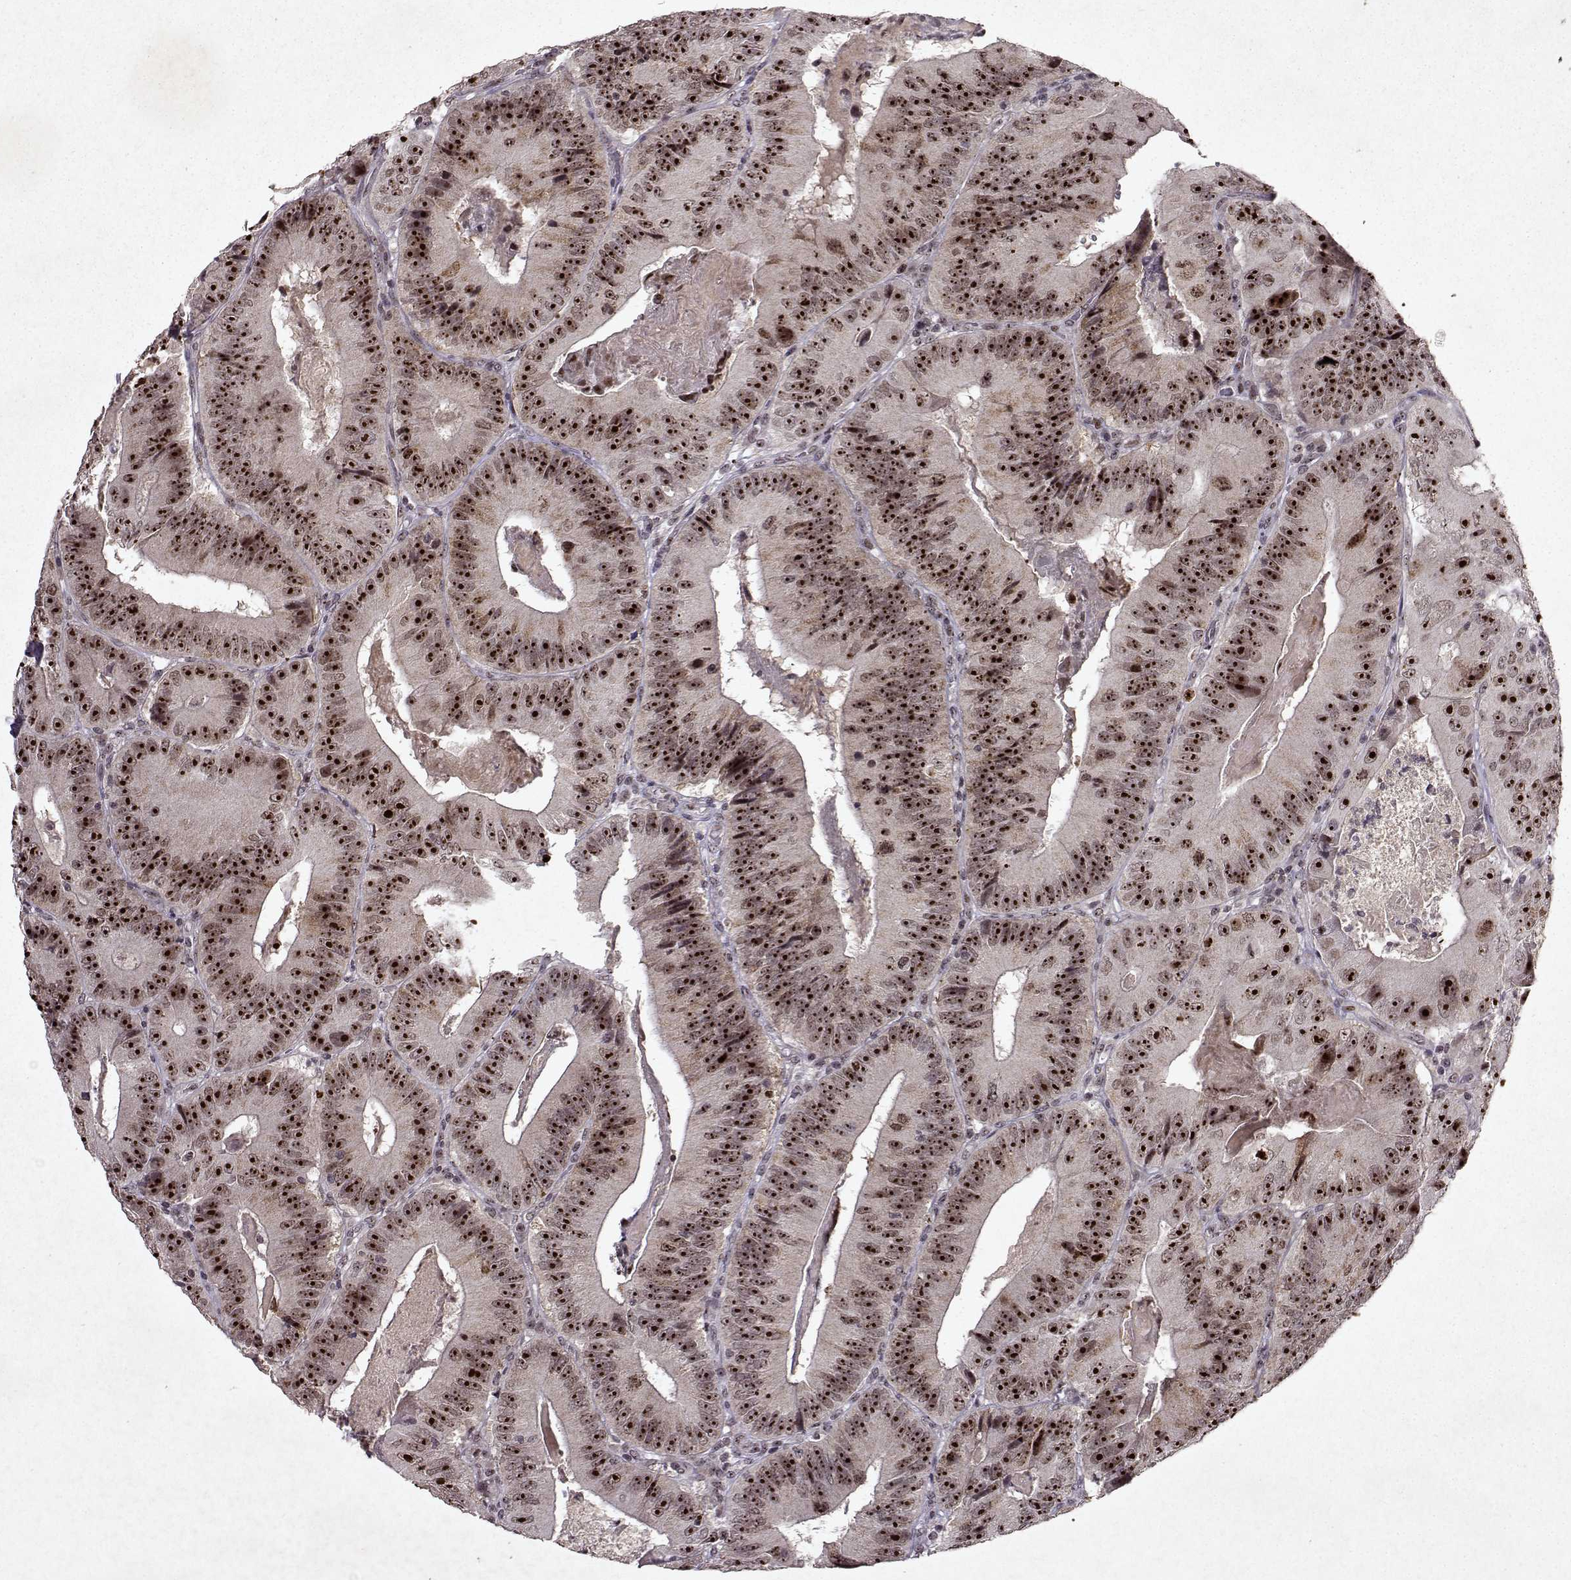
{"staining": {"intensity": "strong", "quantity": ">75%", "location": "nuclear"}, "tissue": "colorectal cancer", "cell_type": "Tumor cells", "image_type": "cancer", "snomed": [{"axis": "morphology", "description": "Adenocarcinoma, NOS"}, {"axis": "topography", "description": "Colon"}], "caption": "A brown stain labels strong nuclear positivity of a protein in human adenocarcinoma (colorectal) tumor cells. (DAB IHC, brown staining for protein, blue staining for nuclei).", "gene": "DDX56", "patient": {"sex": "female", "age": 86}}